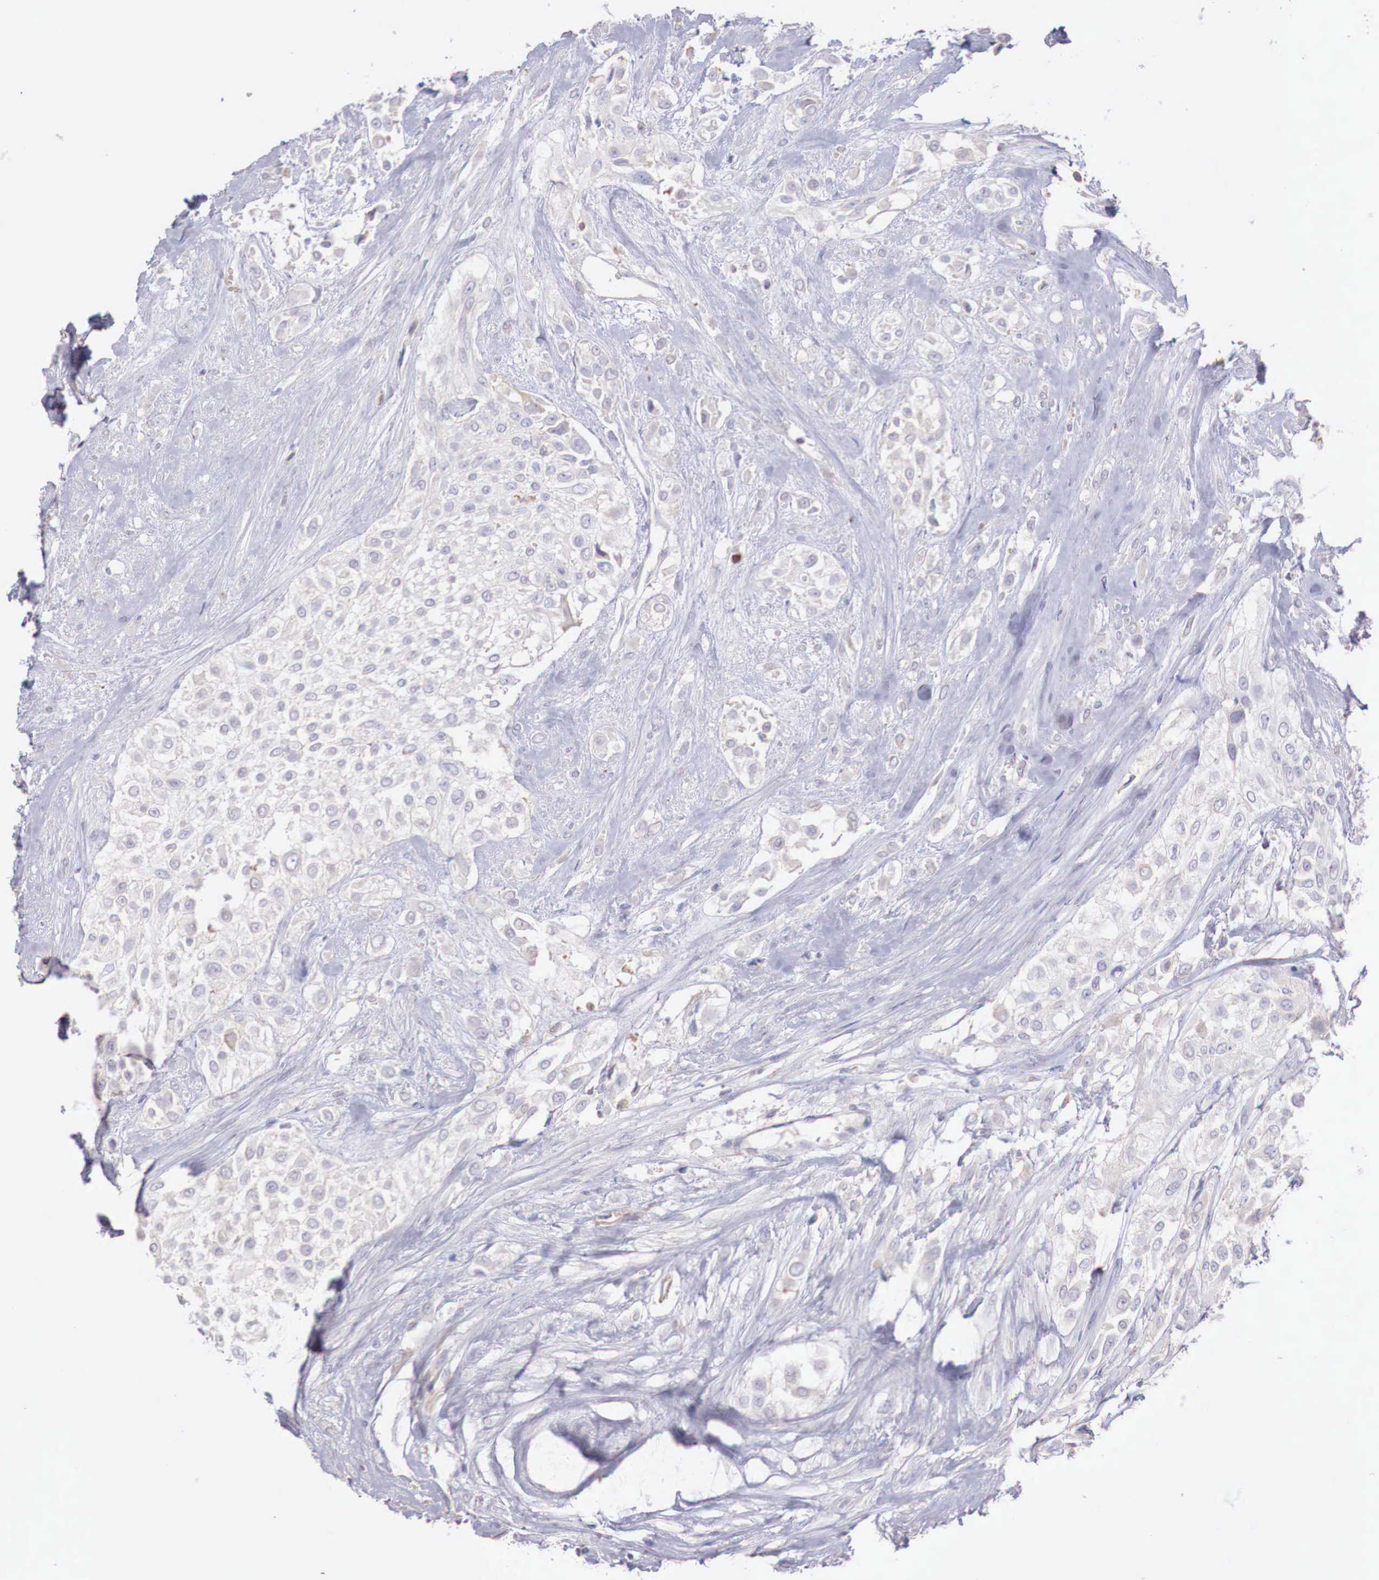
{"staining": {"intensity": "weak", "quantity": "<25%", "location": "cytoplasmic/membranous"}, "tissue": "urothelial cancer", "cell_type": "Tumor cells", "image_type": "cancer", "snomed": [{"axis": "morphology", "description": "Urothelial carcinoma, High grade"}, {"axis": "topography", "description": "Urinary bladder"}], "caption": "Protein analysis of urothelial cancer shows no significant staining in tumor cells. The staining was performed using DAB (3,3'-diaminobenzidine) to visualize the protein expression in brown, while the nuclei were stained in blue with hematoxylin (Magnification: 20x).", "gene": "XPNPEP2", "patient": {"sex": "male", "age": 57}}